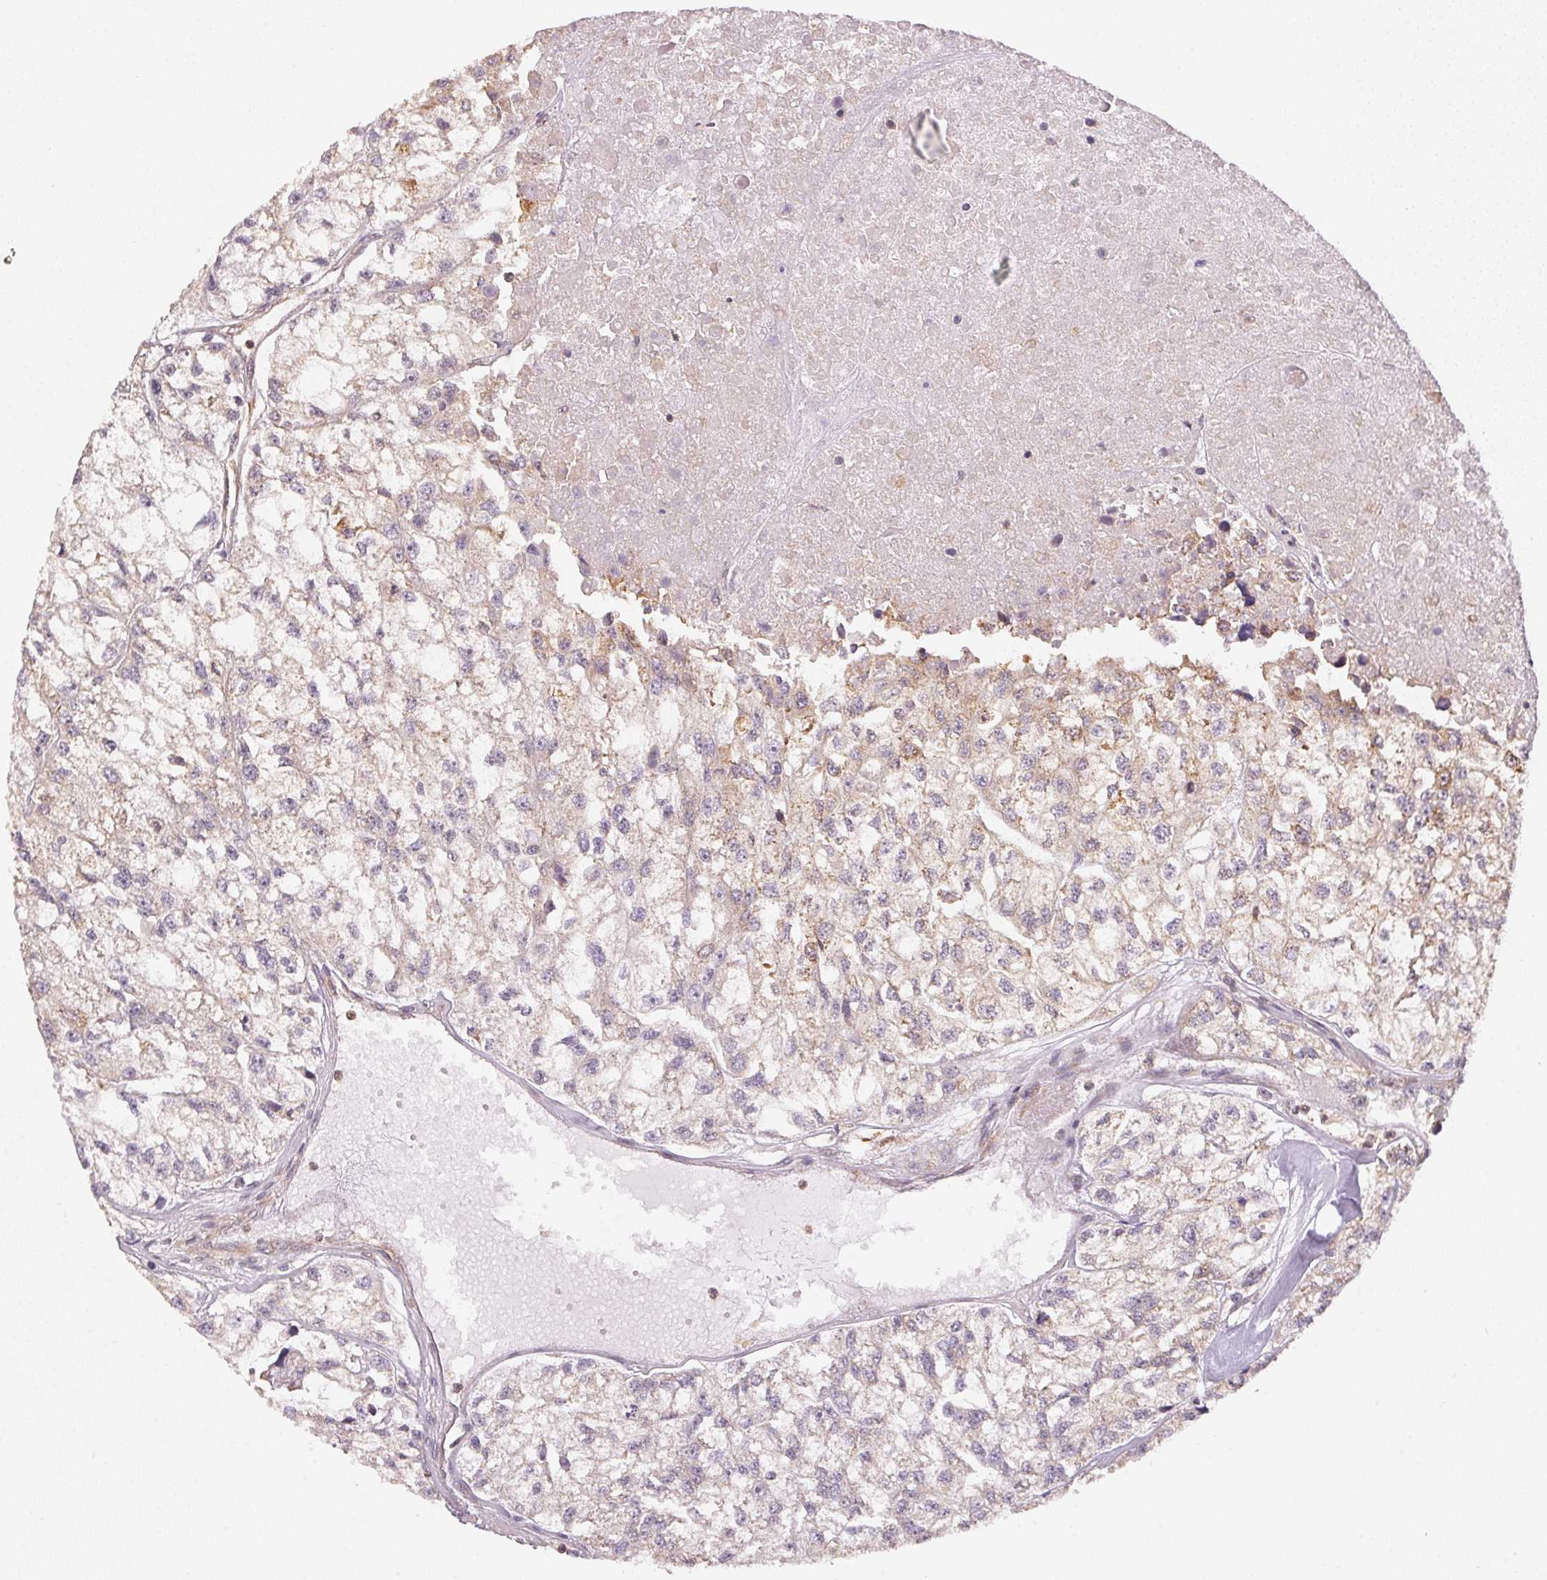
{"staining": {"intensity": "weak", "quantity": "25%-75%", "location": "cytoplasmic/membranous"}, "tissue": "renal cancer", "cell_type": "Tumor cells", "image_type": "cancer", "snomed": [{"axis": "morphology", "description": "Adenocarcinoma, NOS"}, {"axis": "topography", "description": "Kidney"}], "caption": "DAB immunohistochemical staining of human renal cancer (adenocarcinoma) reveals weak cytoplasmic/membranous protein positivity in about 25%-75% of tumor cells.", "gene": "STRN4", "patient": {"sex": "male", "age": 56}}